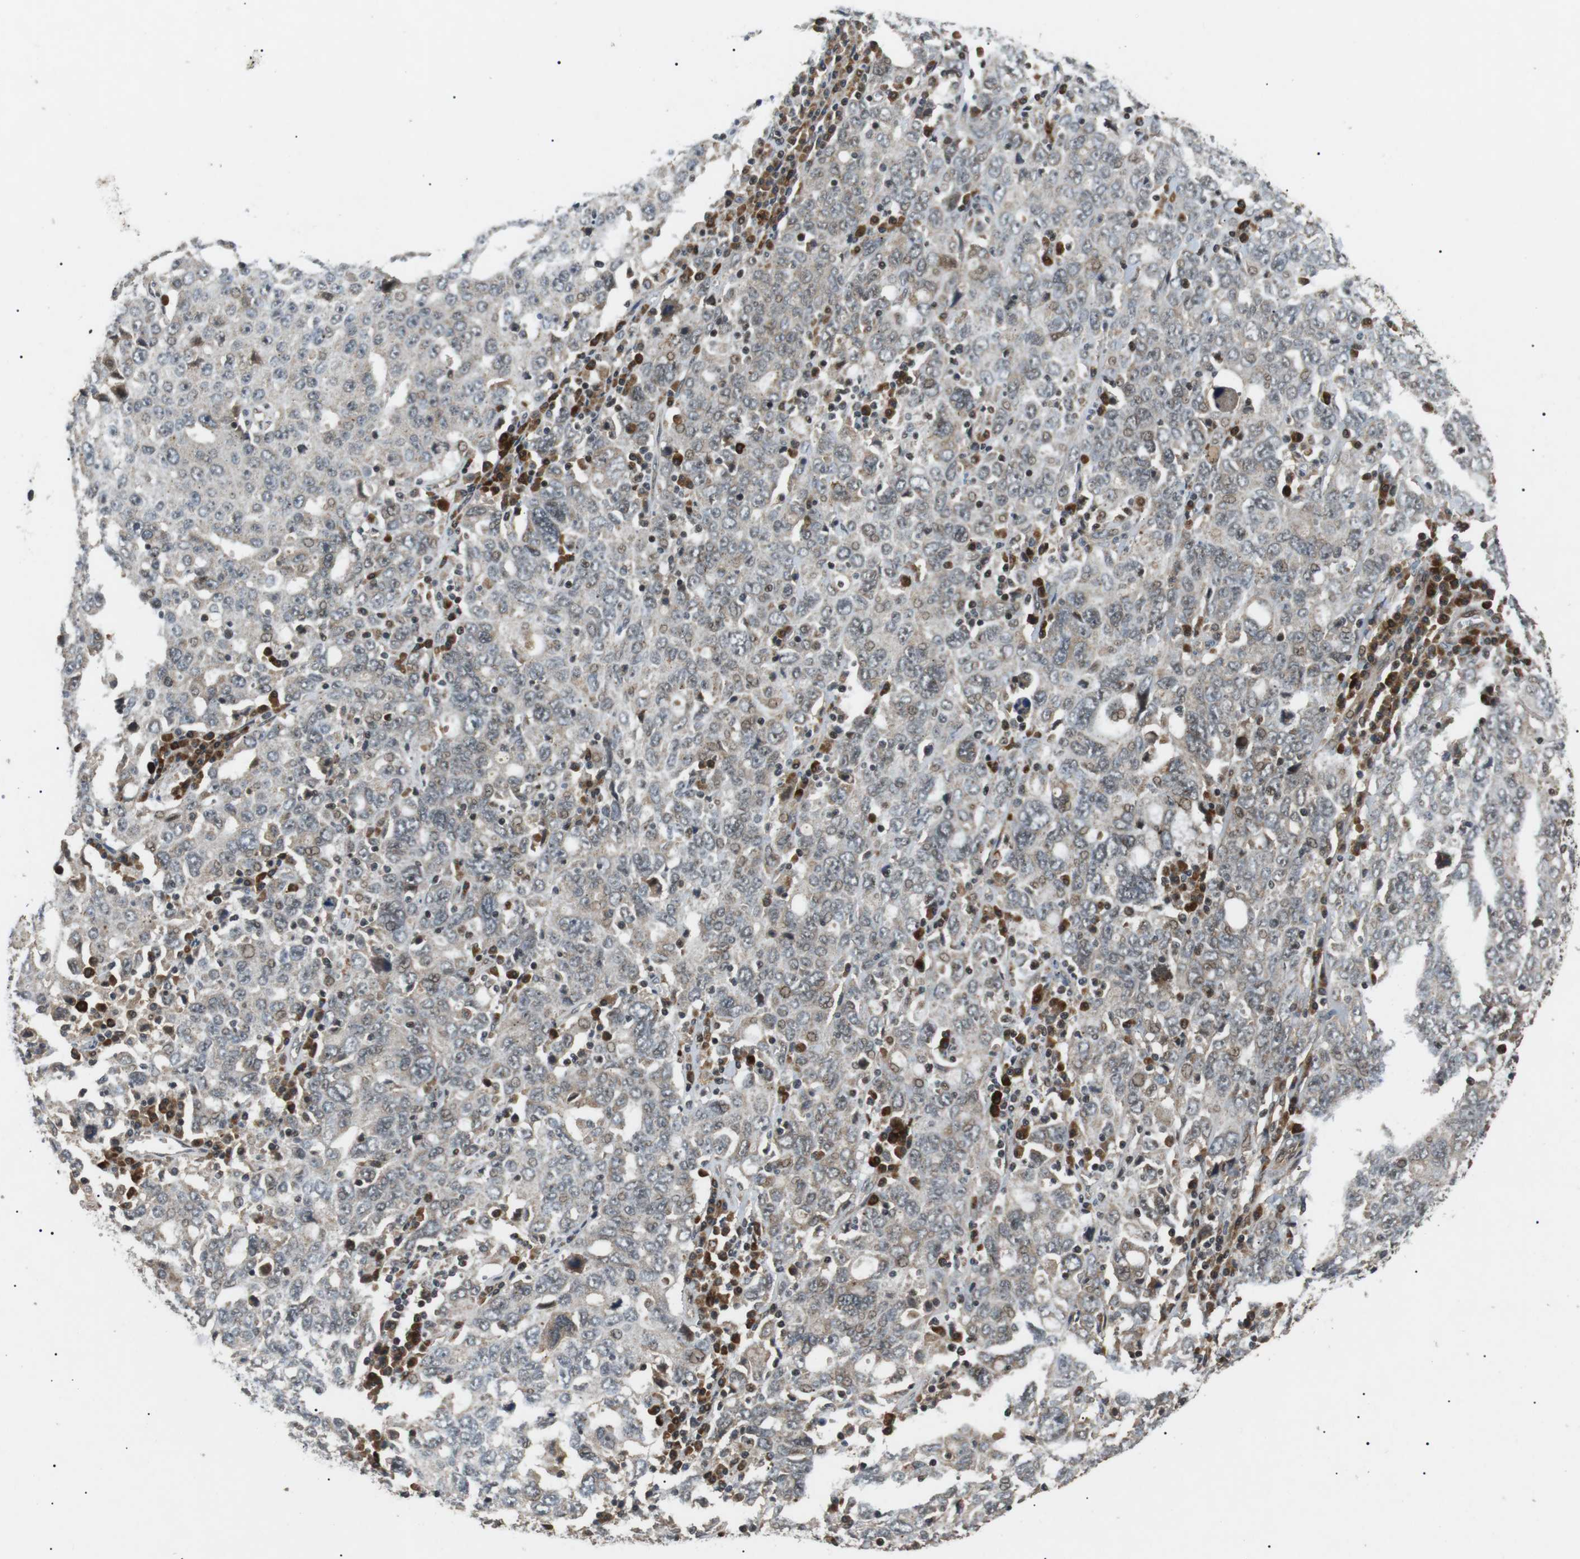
{"staining": {"intensity": "negative", "quantity": "none", "location": "none"}, "tissue": "ovarian cancer", "cell_type": "Tumor cells", "image_type": "cancer", "snomed": [{"axis": "morphology", "description": "Carcinoma, endometroid"}, {"axis": "topography", "description": "Ovary"}], "caption": "This is an immunohistochemistry (IHC) photomicrograph of human ovarian cancer. There is no expression in tumor cells.", "gene": "HSPA13", "patient": {"sex": "female", "age": 62}}